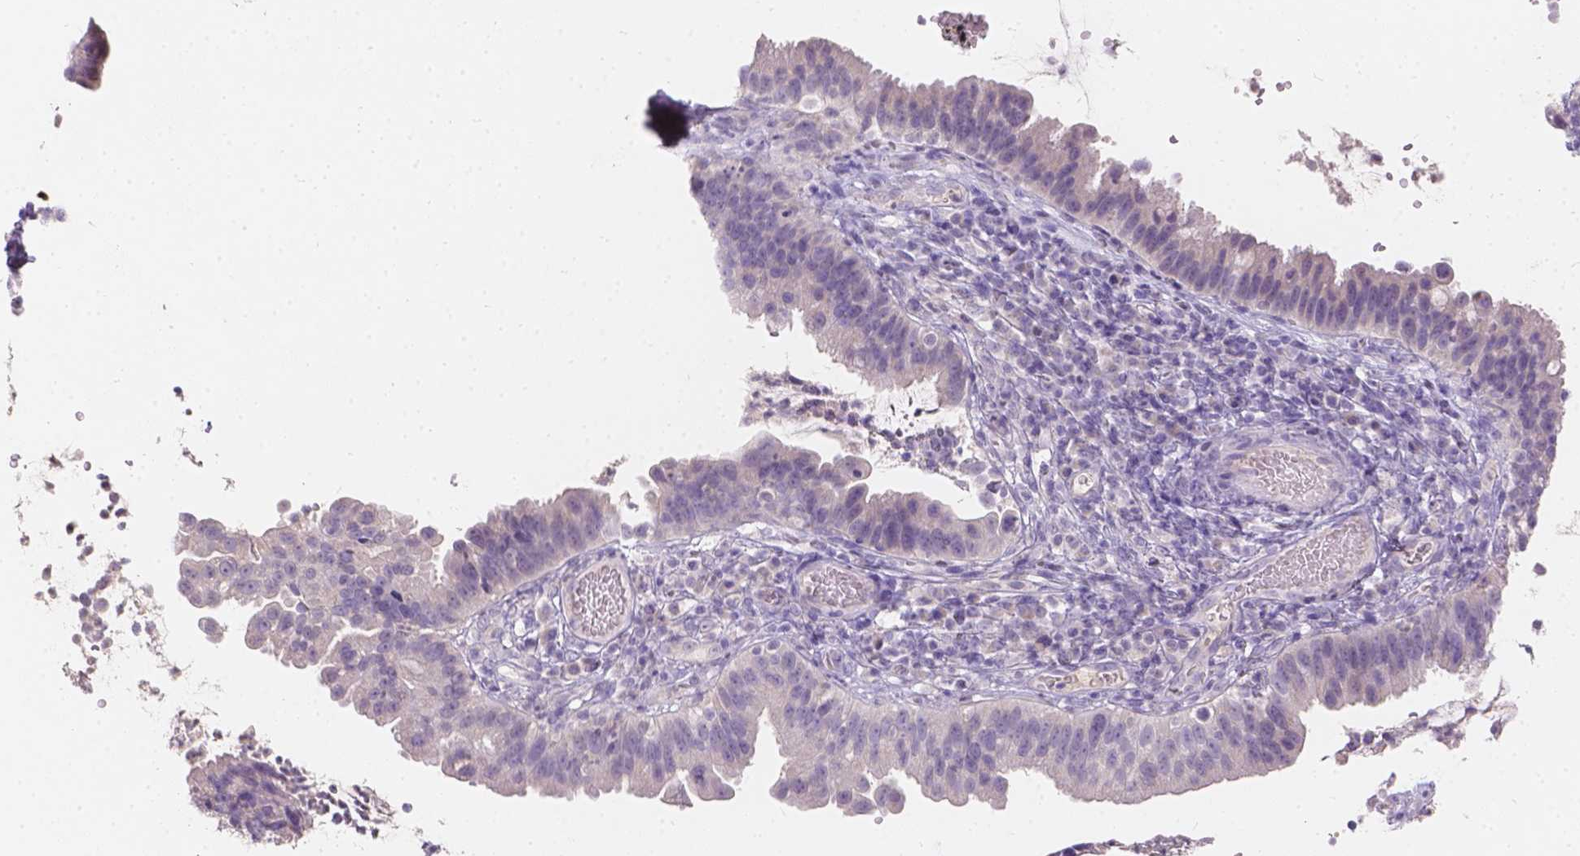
{"staining": {"intensity": "negative", "quantity": "none", "location": "none"}, "tissue": "cervical cancer", "cell_type": "Tumor cells", "image_type": "cancer", "snomed": [{"axis": "morphology", "description": "Adenocarcinoma, NOS"}, {"axis": "topography", "description": "Cervix"}], "caption": "The photomicrograph reveals no staining of tumor cells in cervical adenocarcinoma. Brightfield microscopy of immunohistochemistry (IHC) stained with DAB (3,3'-diaminobenzidine) (brown) and hematoxylin (blue), captured at high magnification.", "gene": "DCAF4L1", "patient": {"sex": "female", "age": 34}}